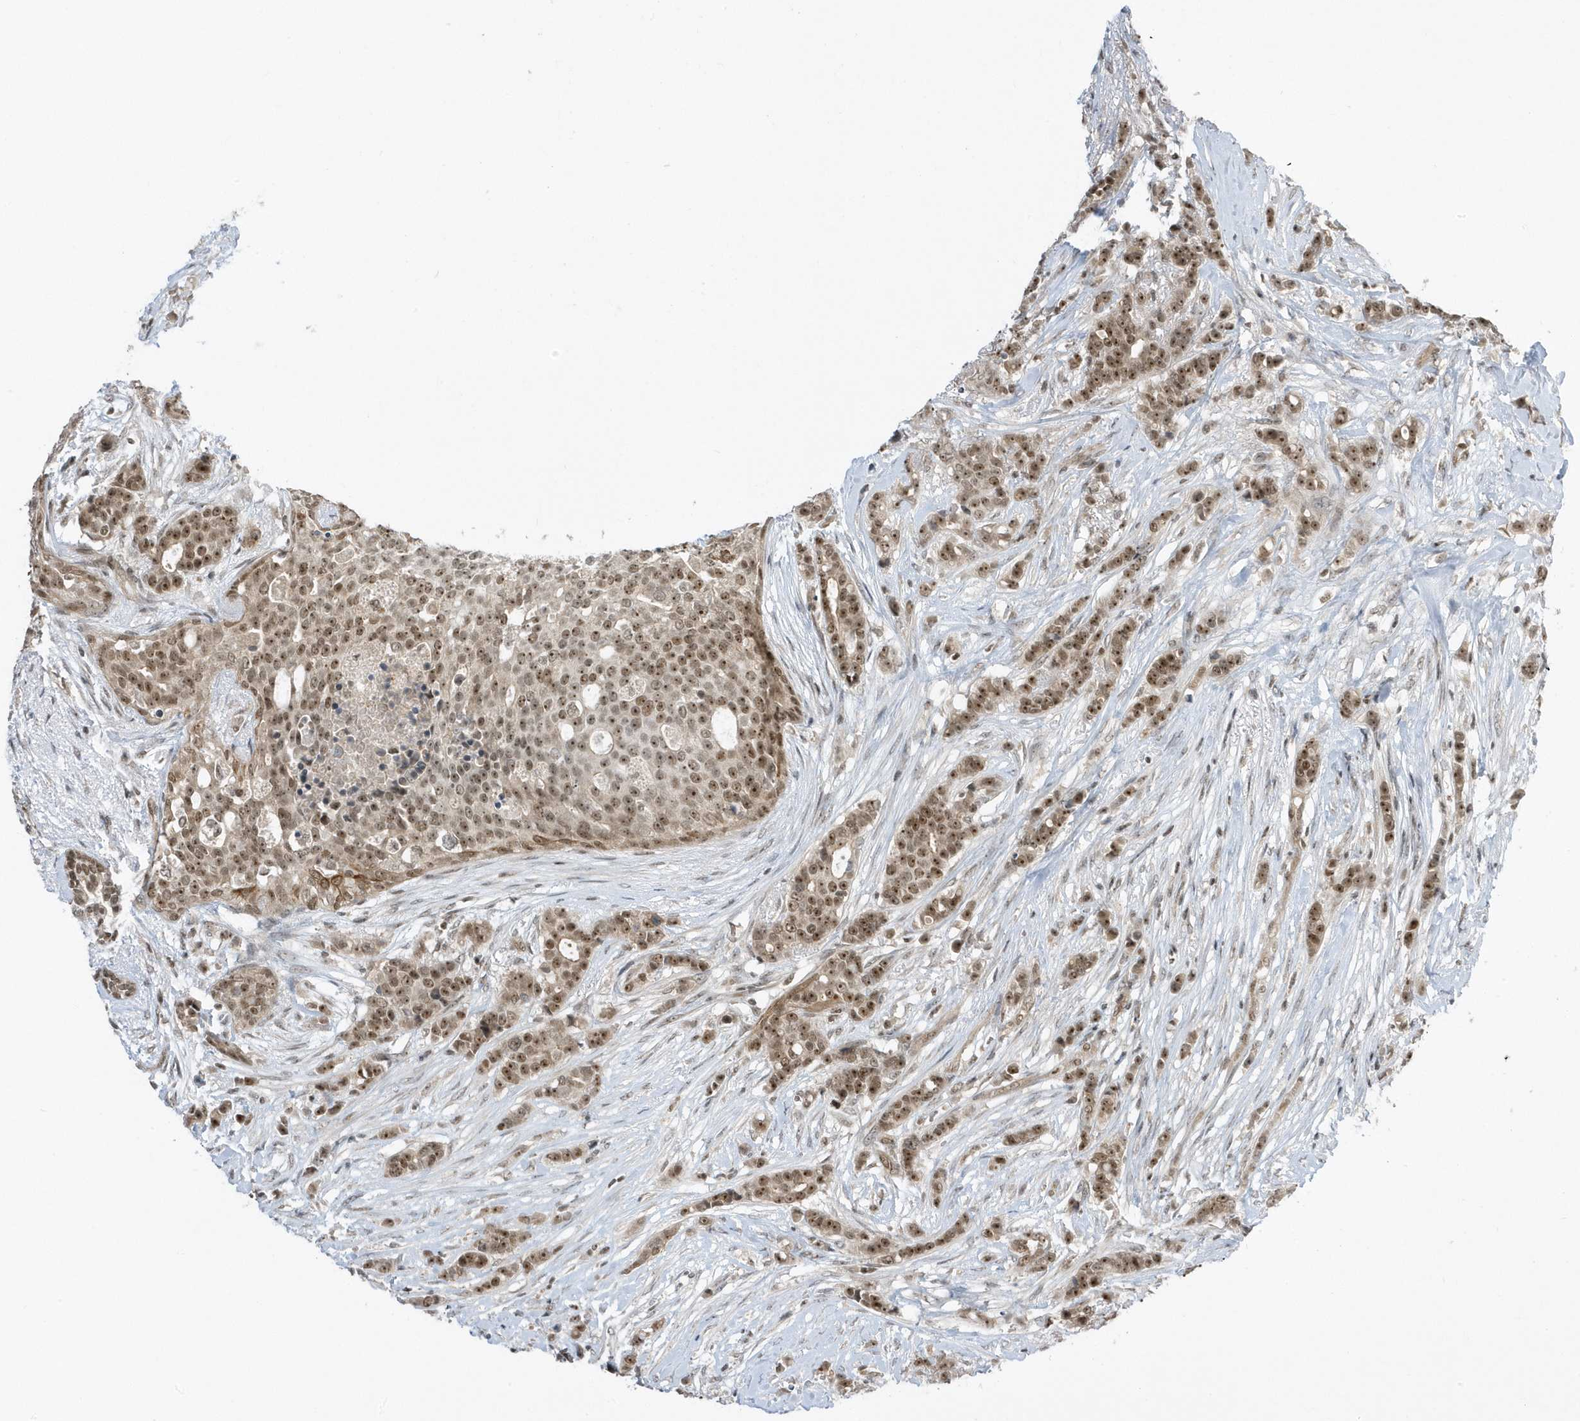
{"staining": {"intensity": "moderate", "quantity": ">75%", "location": "nuclear"}, "tissue": "breast cancer", "cell_type": "Tumor cells", "image_type": "cancer", "snomed": [{"axis": "morphology", "description": "Lobular carcinoma"}, {"axis": "topography", "description": "Breast"}], "caption": "About >75% of tumor cells in breast lobular carcinoma show moderate nuclear protein positivity as visualized by brown immunohistochemical staining.", "gene": "ZNF740", "patient": {"sex": "female", "age": 51}}